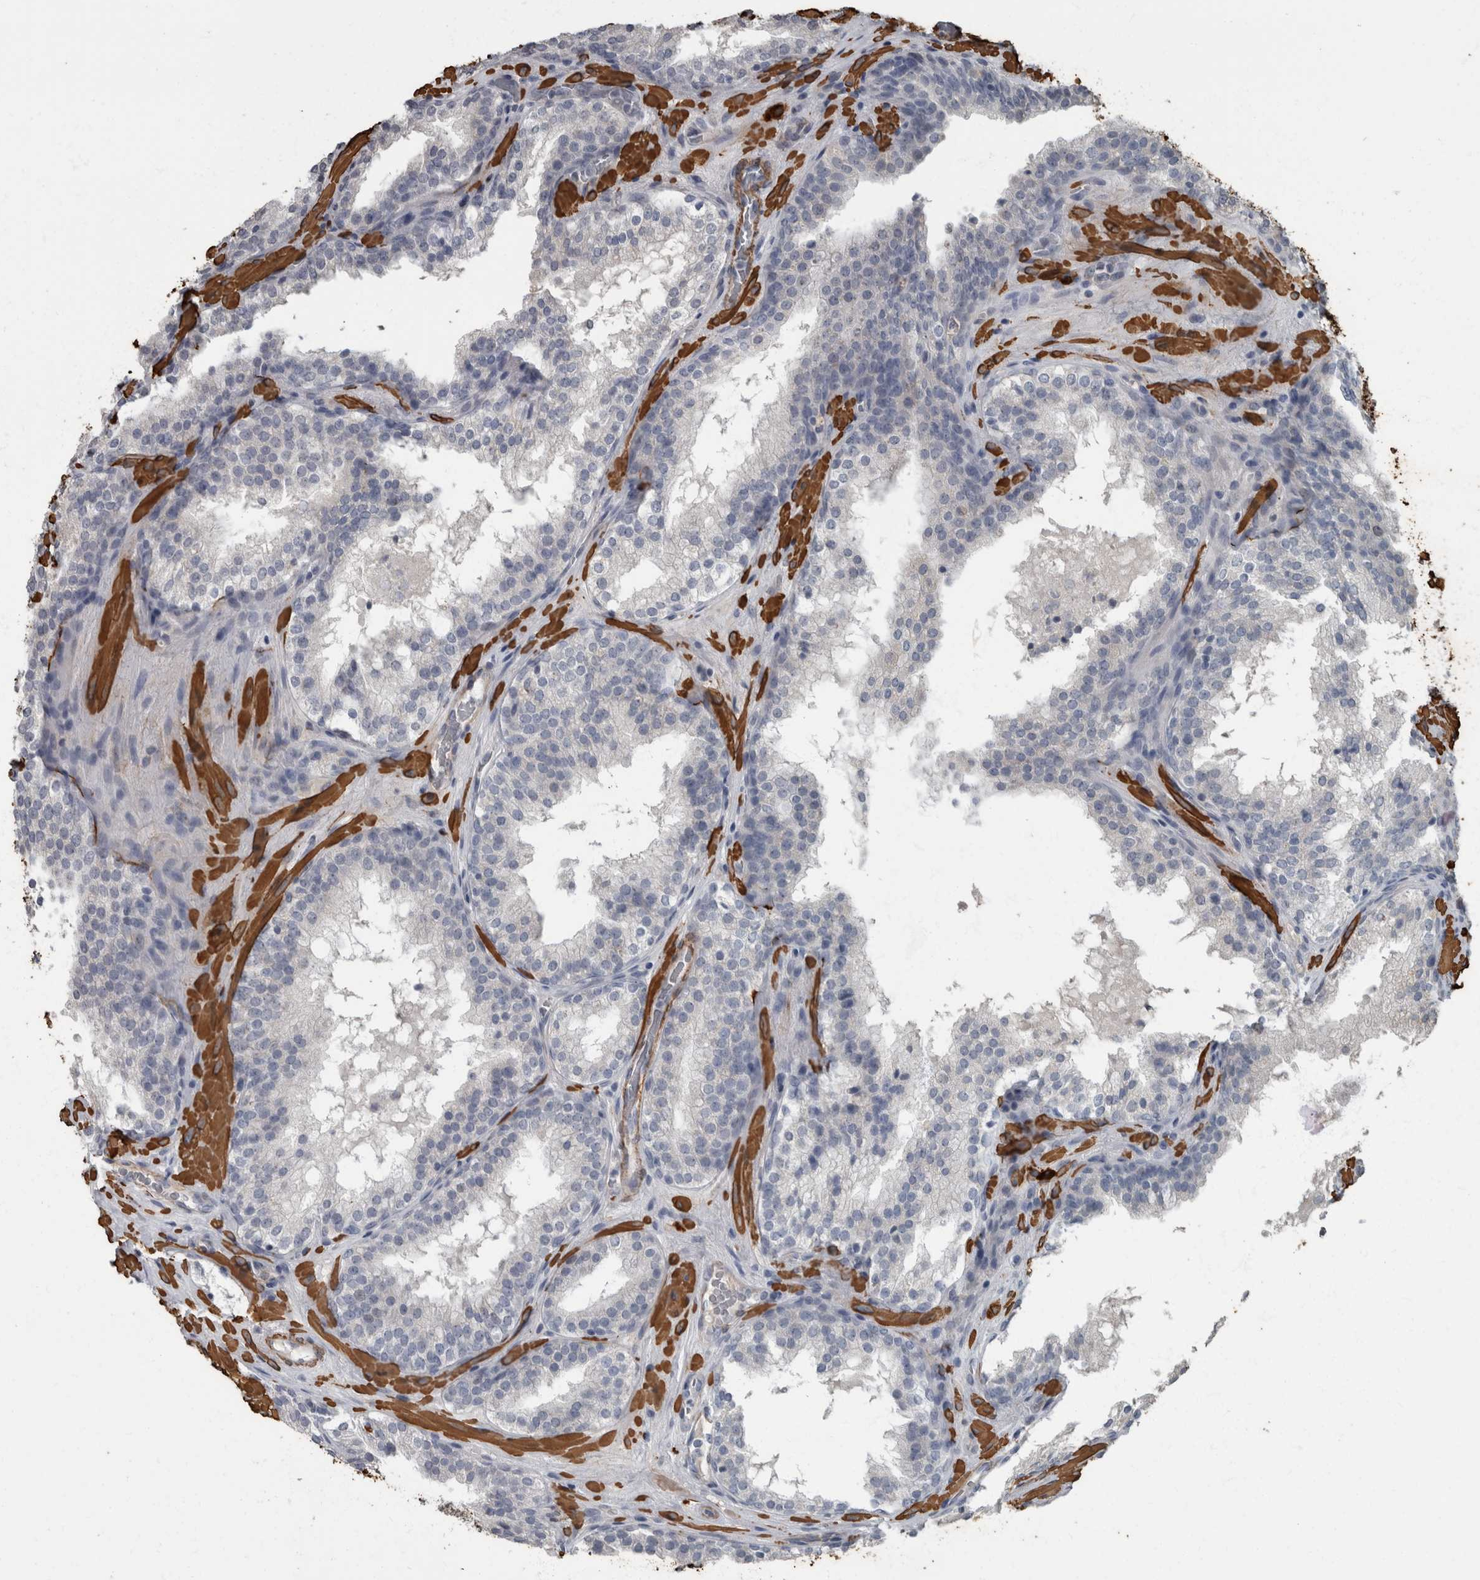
{"staining": {"intensity": "negative", "quantity": "none", "location": "none"}, "tissue": "prostate cancer", "cell_type": "Tumor cells", "image_type": "cancer", "snomed": [{"axis": "morphology", "description": "Adenocarcinoma, High grade"}, {"axis": "topography", "description": "Prostate"}], "caption": "IHC image of prostate cancer stained for a protein (brown), which reveals no staining in tumor cells. Brightfield microscopy of immunohistochemistry (IHC) stained with DAB (brown) and hematoxylin (blue), captured at high magnification.", "gene": "MASTL", "patient": {"sex": "male", "age": 56}}